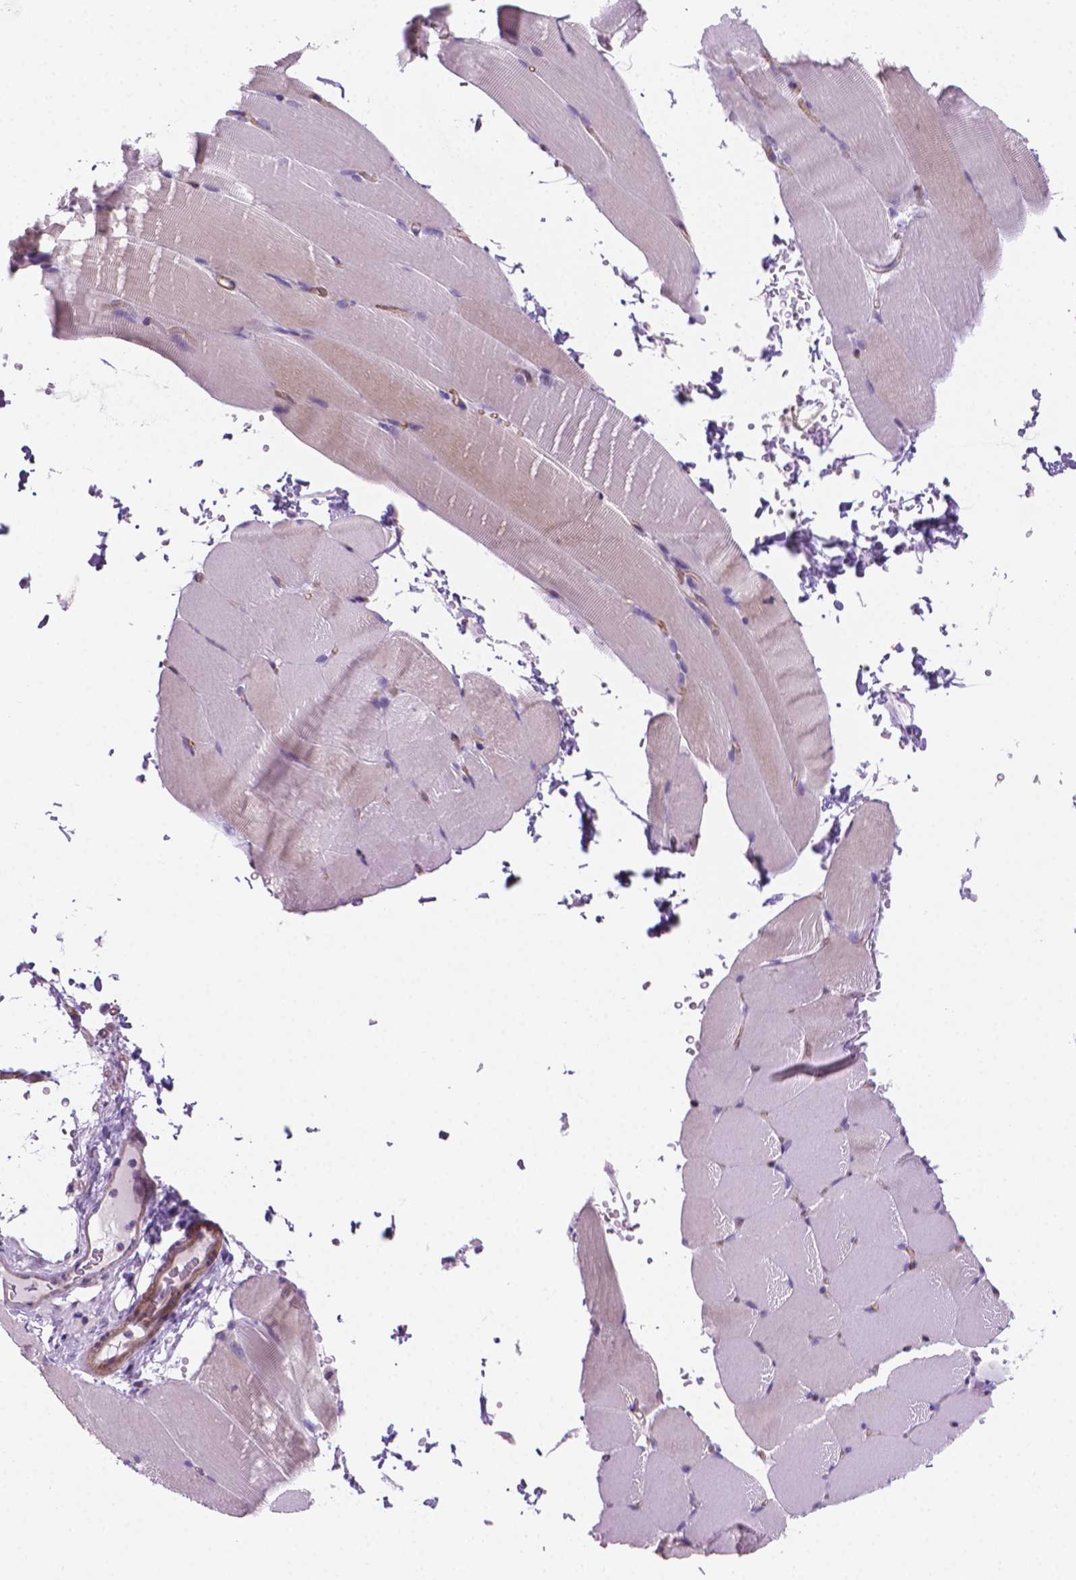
{"staining": {"intensity": "negative", "quantity": "none", "location": "none"}, "tissue": "skeletal muscle", "cell_type": "Myocytes", "image_type": "normal", "snomed": [{"axis": "morphology", "description": "Normal tissue, NOS"}, {"axis": "topography", "description": "Skeletal muscle"}], "caption": "Immunohistochemistry (IHC) histopathology image of unremarkable skeletal muscle stained for a protein (brown), which reveals no expression in myocytes. (Brightfield microscopy of DAB (3,3'-diaminobenzidine) immunohistochemistry (IHC) at high magnification).", "gene": "GSDMA", "patient": {"sex": "female", "age": 37}}